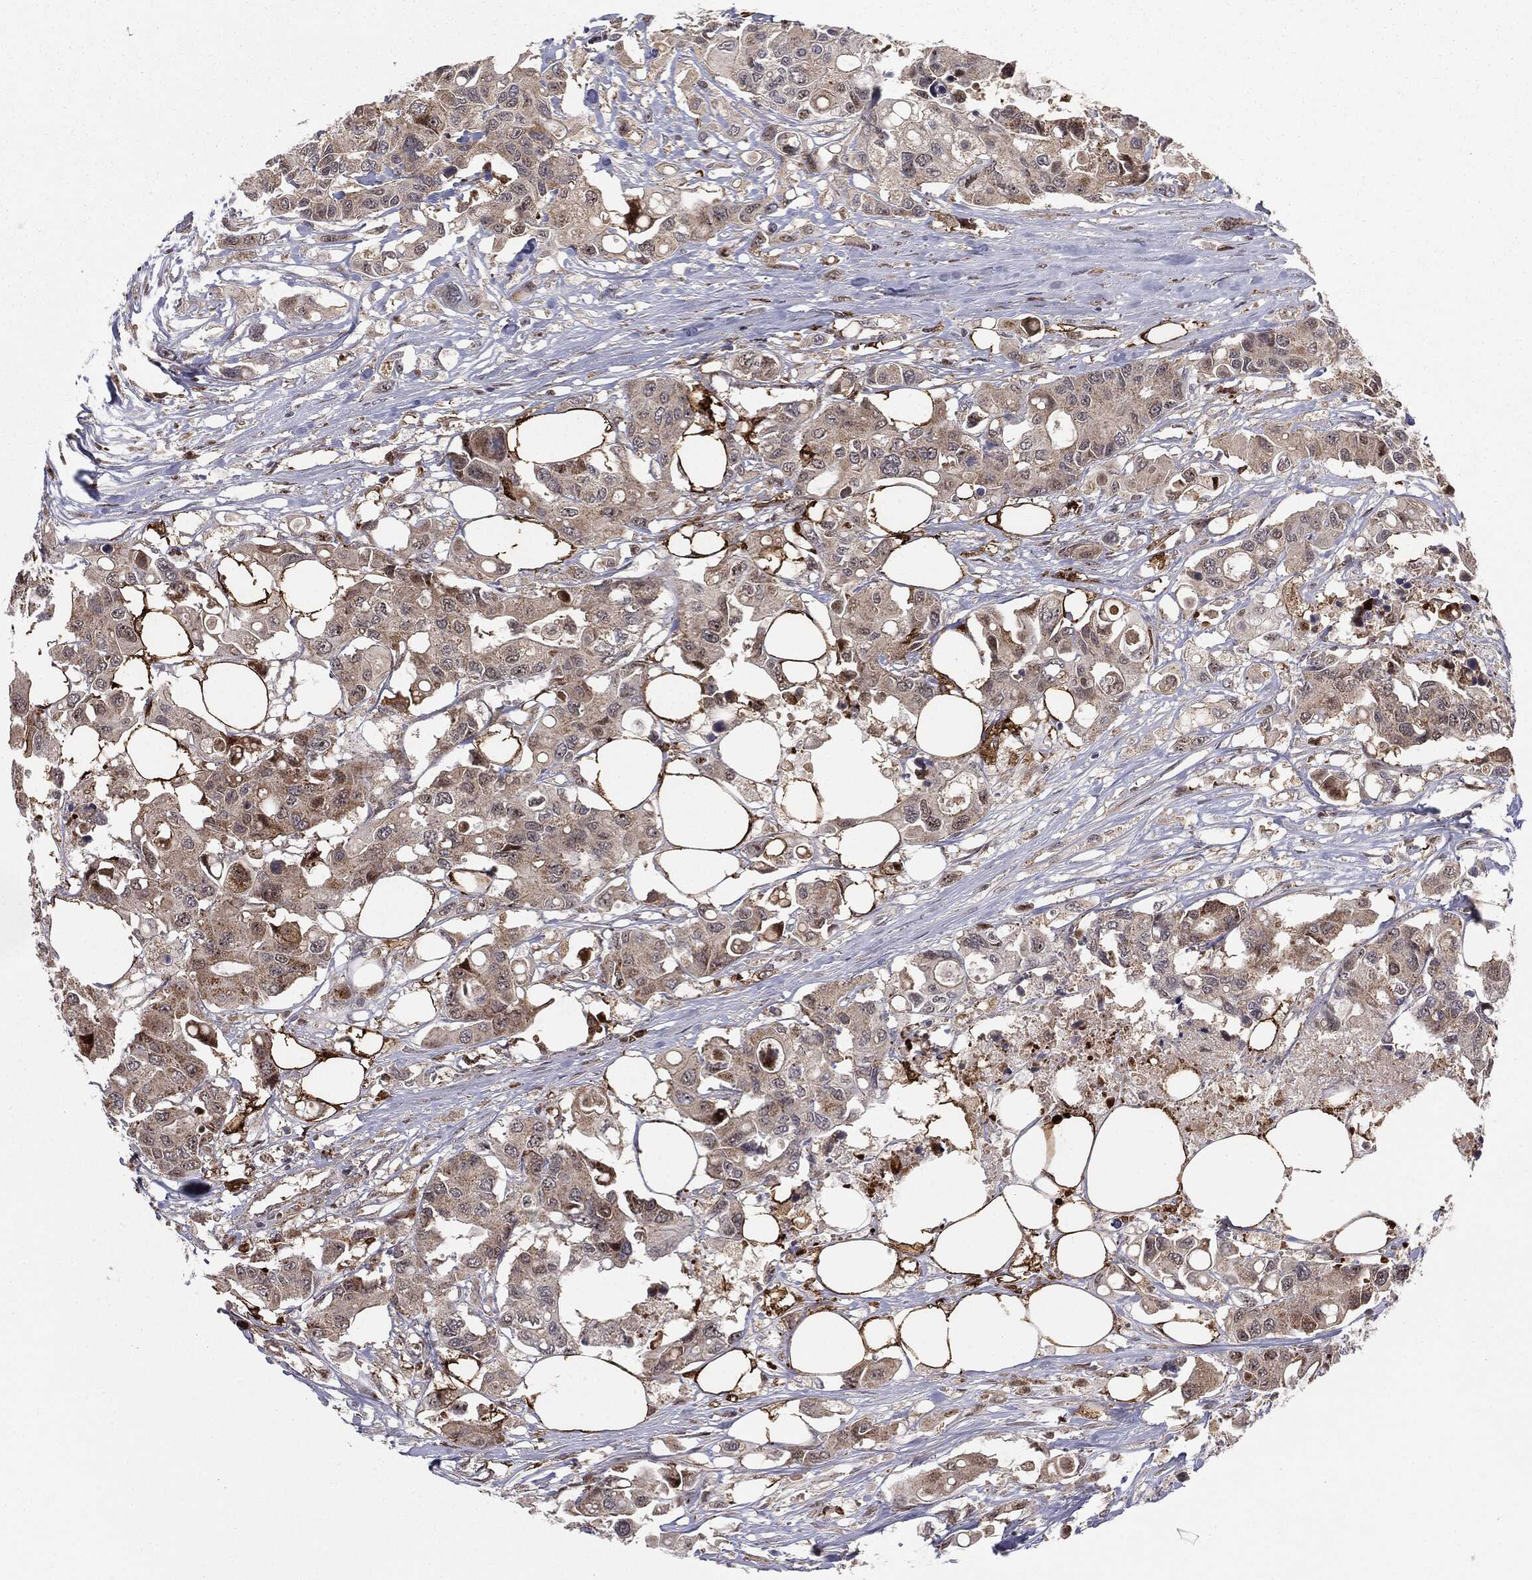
{"staining": {"intensity": "weak", "quantity": "<25%", "location": "cytoplasmic/membranous"}, "tissue": "colorectal cancer", "cell_type": "Tumor cells", "image_type": "cancer", "snomed": [{"axis": "morphology", "description": "Adenocarcinoma, NOS"}, {"axis": "topography", "description": "Colon"}], "caption": "IHC of human colorectal adenocarcinoma shows no expression in tumor cells.", "gene": "PTEN", "patient": {"sex": "male", "age": 77}}